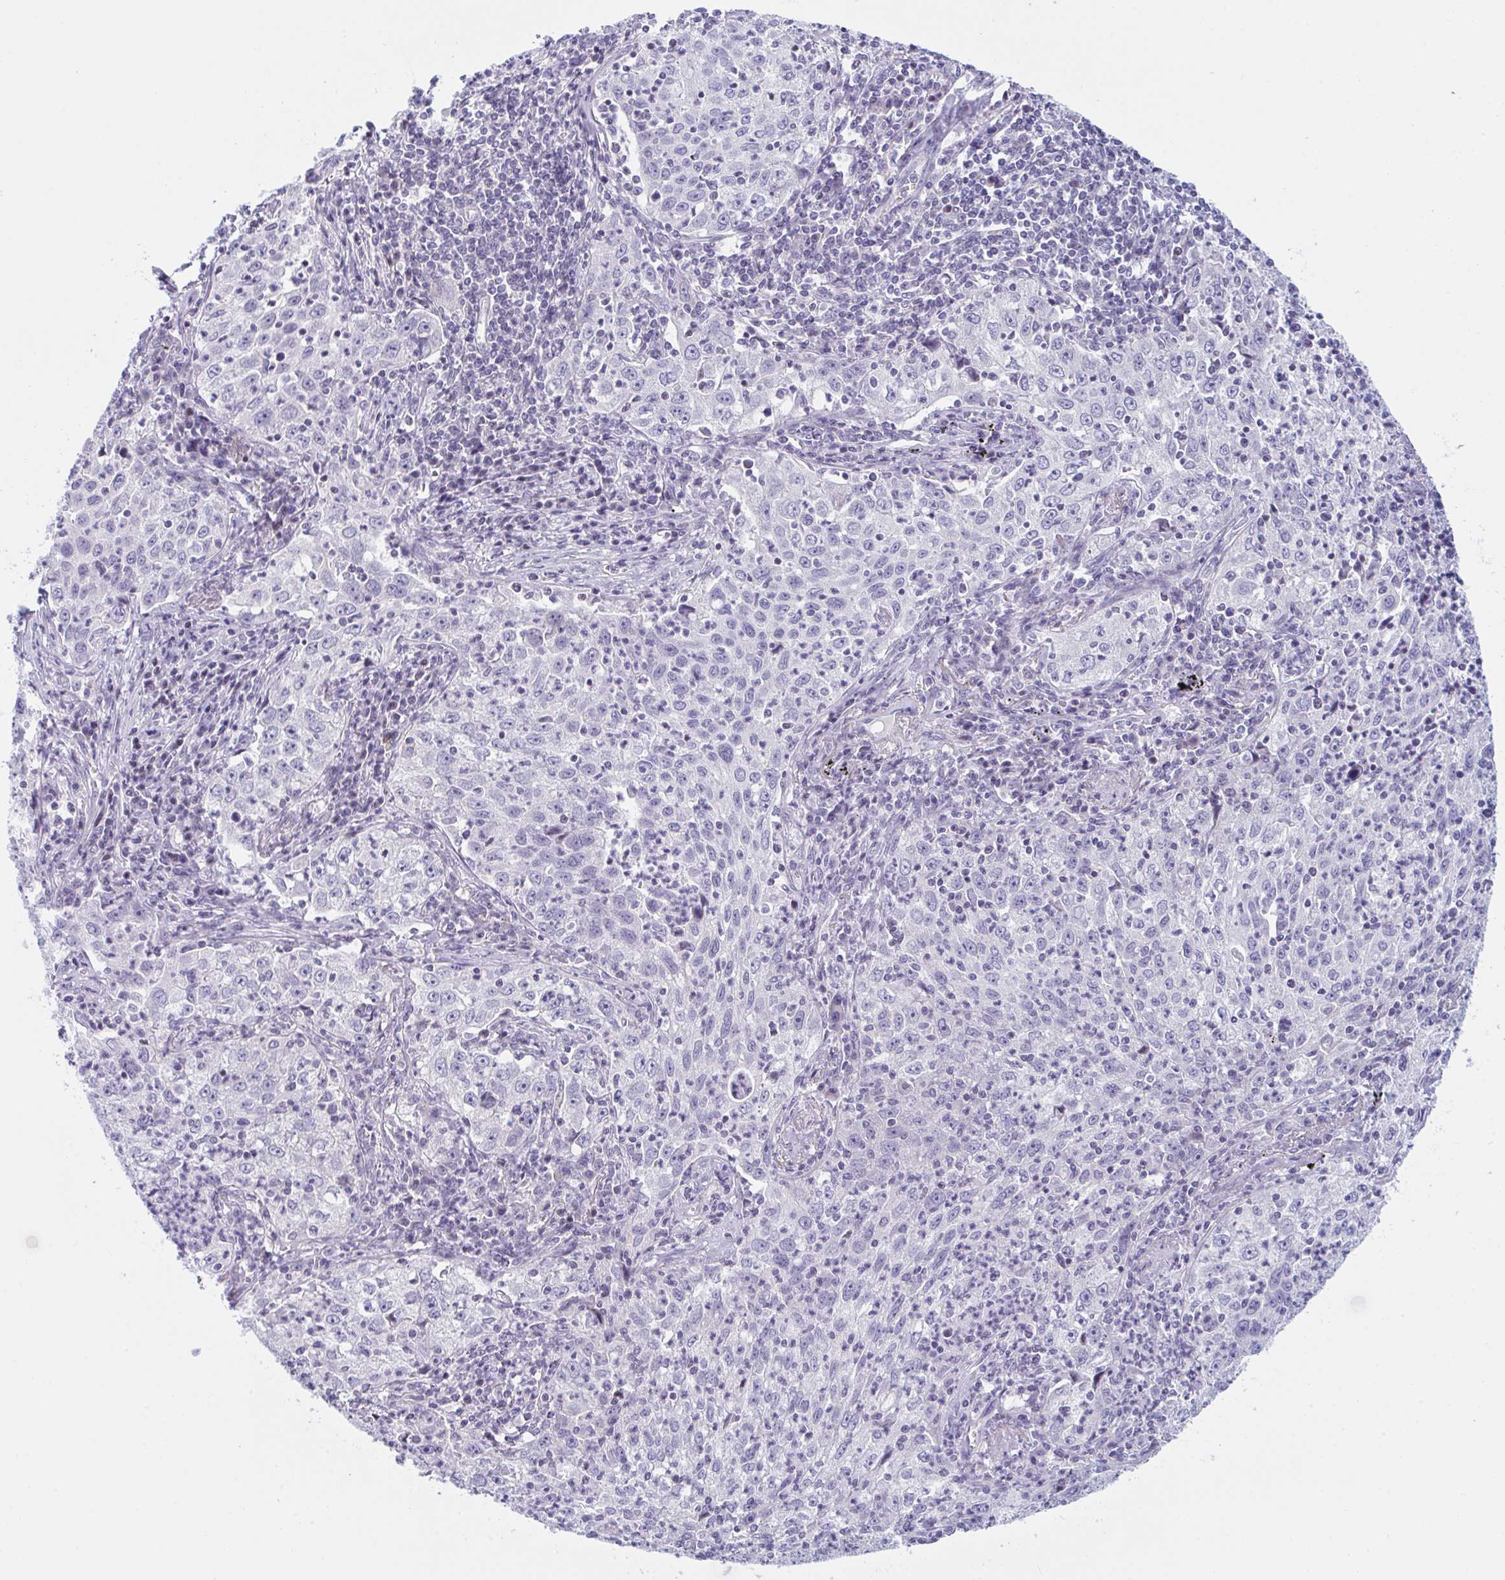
{"staining": {"intensity": "negative", "quantity": "none", "location": "none"}, "tissue": "lung cancer", "cell_type": "Tumor cells", "image_type": "cancer", "snomed": [{"axis": "morphology", "description": "Squamous cell carcinoma, NOS"}, {"axis": "topography", "description": "Lung"}], "caption": "Tumor cells show no significant expression in lung cancer (squamous cell carcinoma).", "gene": "NAA30", "patient": {"sex": "male", "age": 71}}